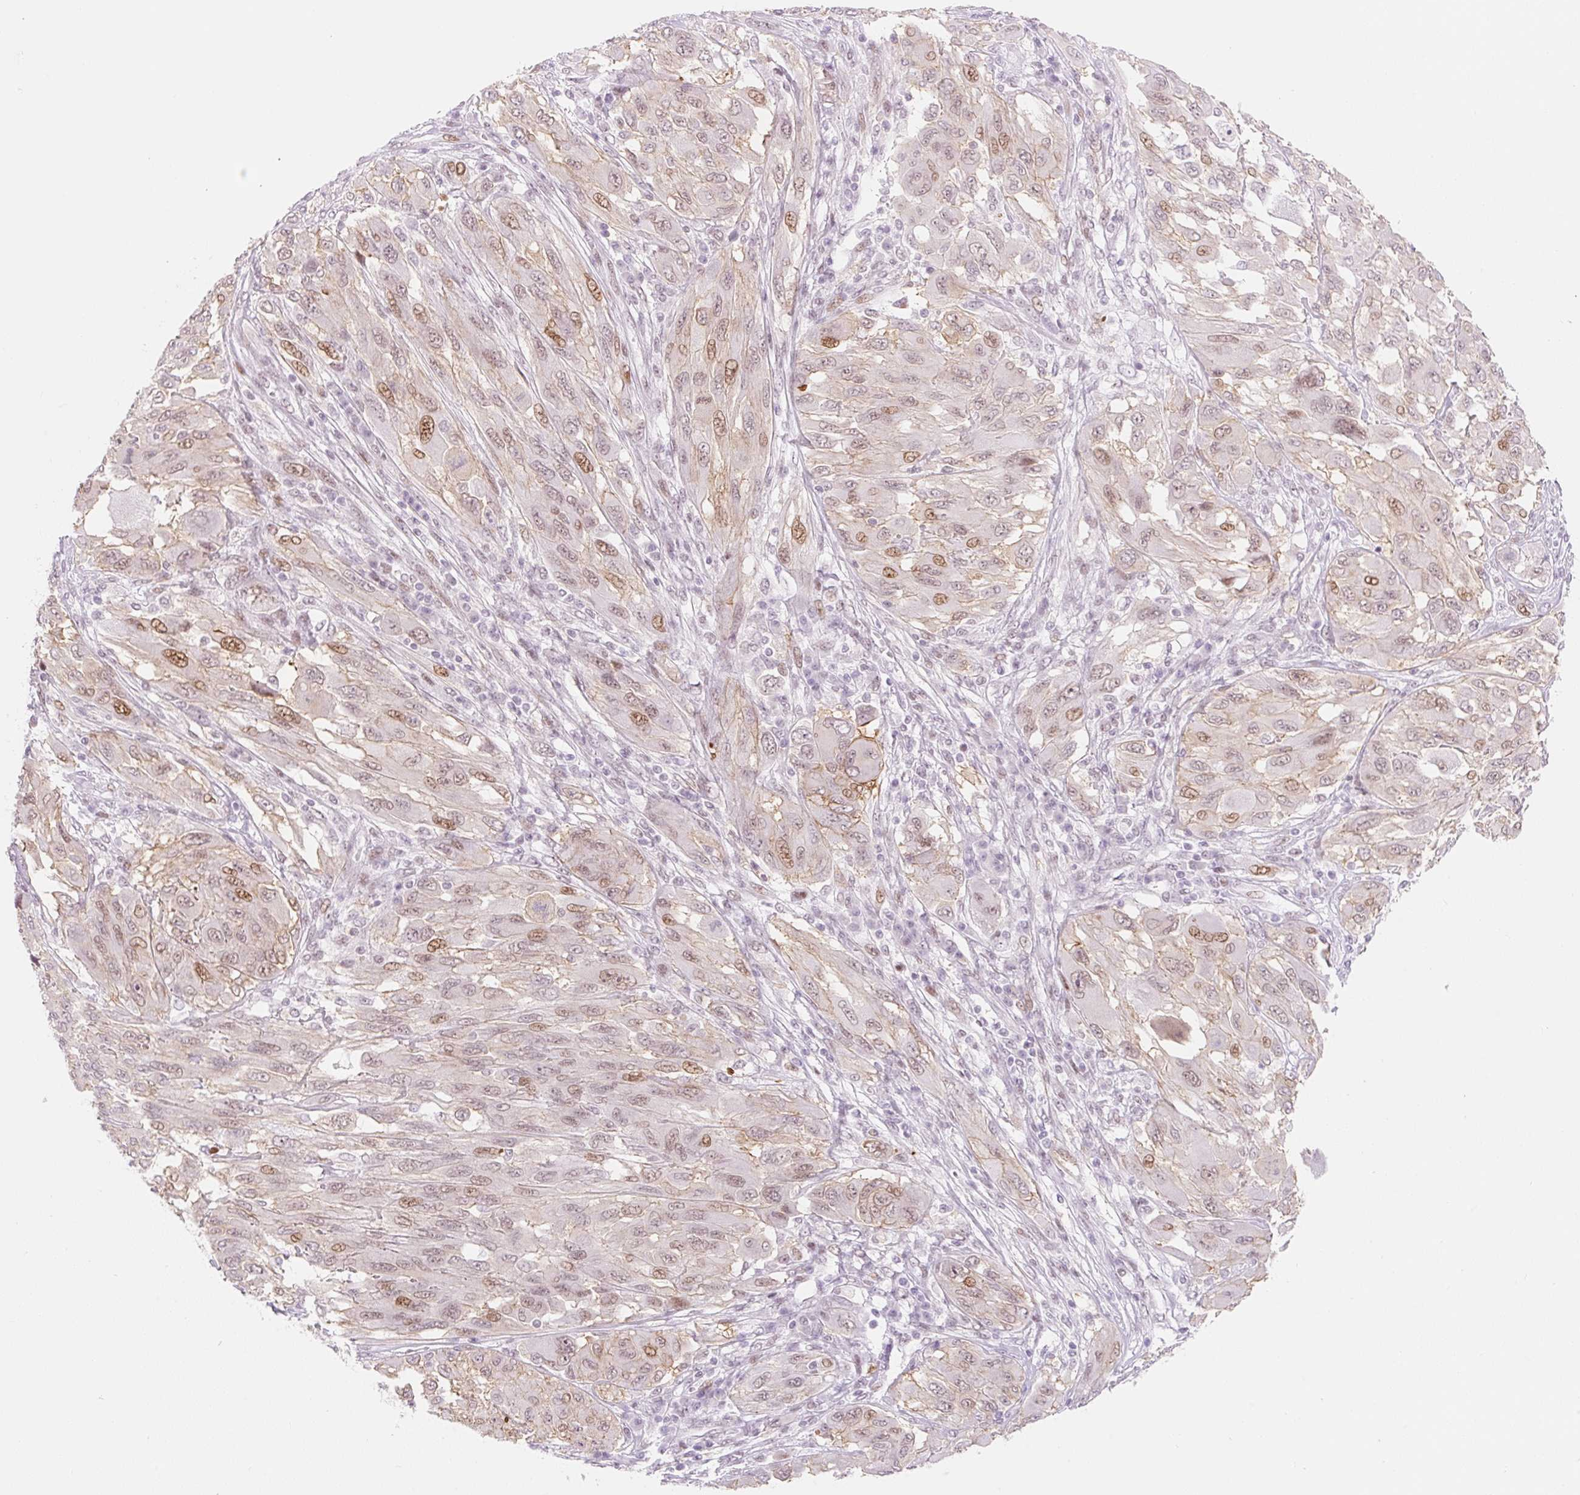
{"staining": {"intensity": "moderate", "quantity": "25%-75%", "location": "nuclear"}, "tissue": "melanoma", "cell_type": "Tumor cells", "image_type": "cancer", "snomed": [{"axis": "morphology", "description": "Malignant melanoma, NOS"}, {"axis": "topography", "description": "Skin"}], "caption": "Tumor cells show medium levels of moderate nuclear positivity in about 25%-75% of cells in human malignant melanoma.", "gene": "H2BW1", "patient": {"sex": "female", "age": 91}}